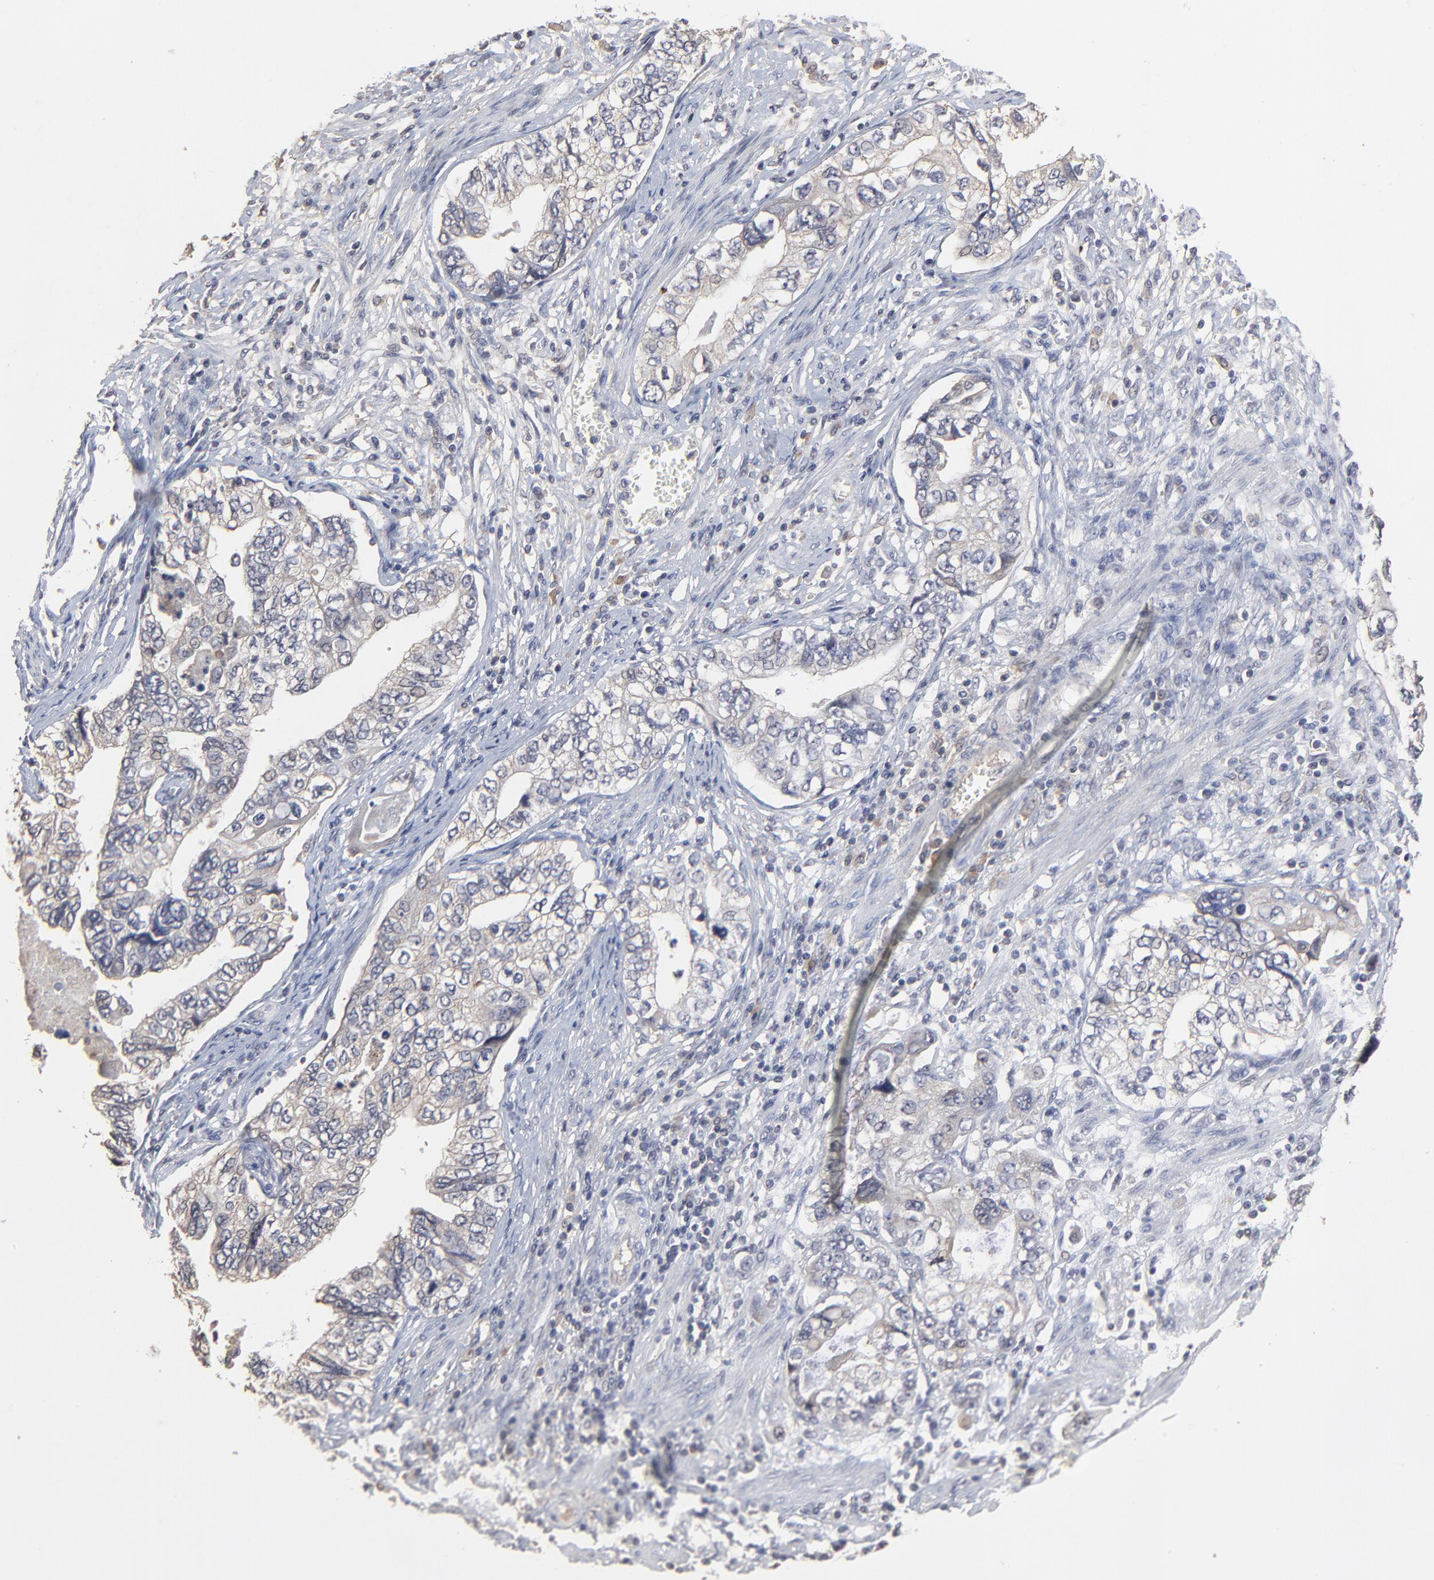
{"staining": {"intensity": "negative", "quantity": "none", "location": "none"}, "tissue": "stomach cancer", "cell_type": "Tumor cells", "image_type": "cancer", "snomed": [{"axis": "morphology", "description": "Adenocarcinoma, NOS"}, {"axis": "topography", "description": "Pancreas"}, {"axis": "topography", "description": "Stomach, upper"}], "caption": "Tumor cells are negative for brown protein staining in stomach cancer (adenocarcinoma). The staining was performed using DAB (3,3'-diaminobenzidine) to visualize the protein expression in brown, while the nuclei were stained in blue with hematoxylin (Magnification: 20x).", "gene": "VPREB3", "patient": {"sex": "male", "age": 77}}